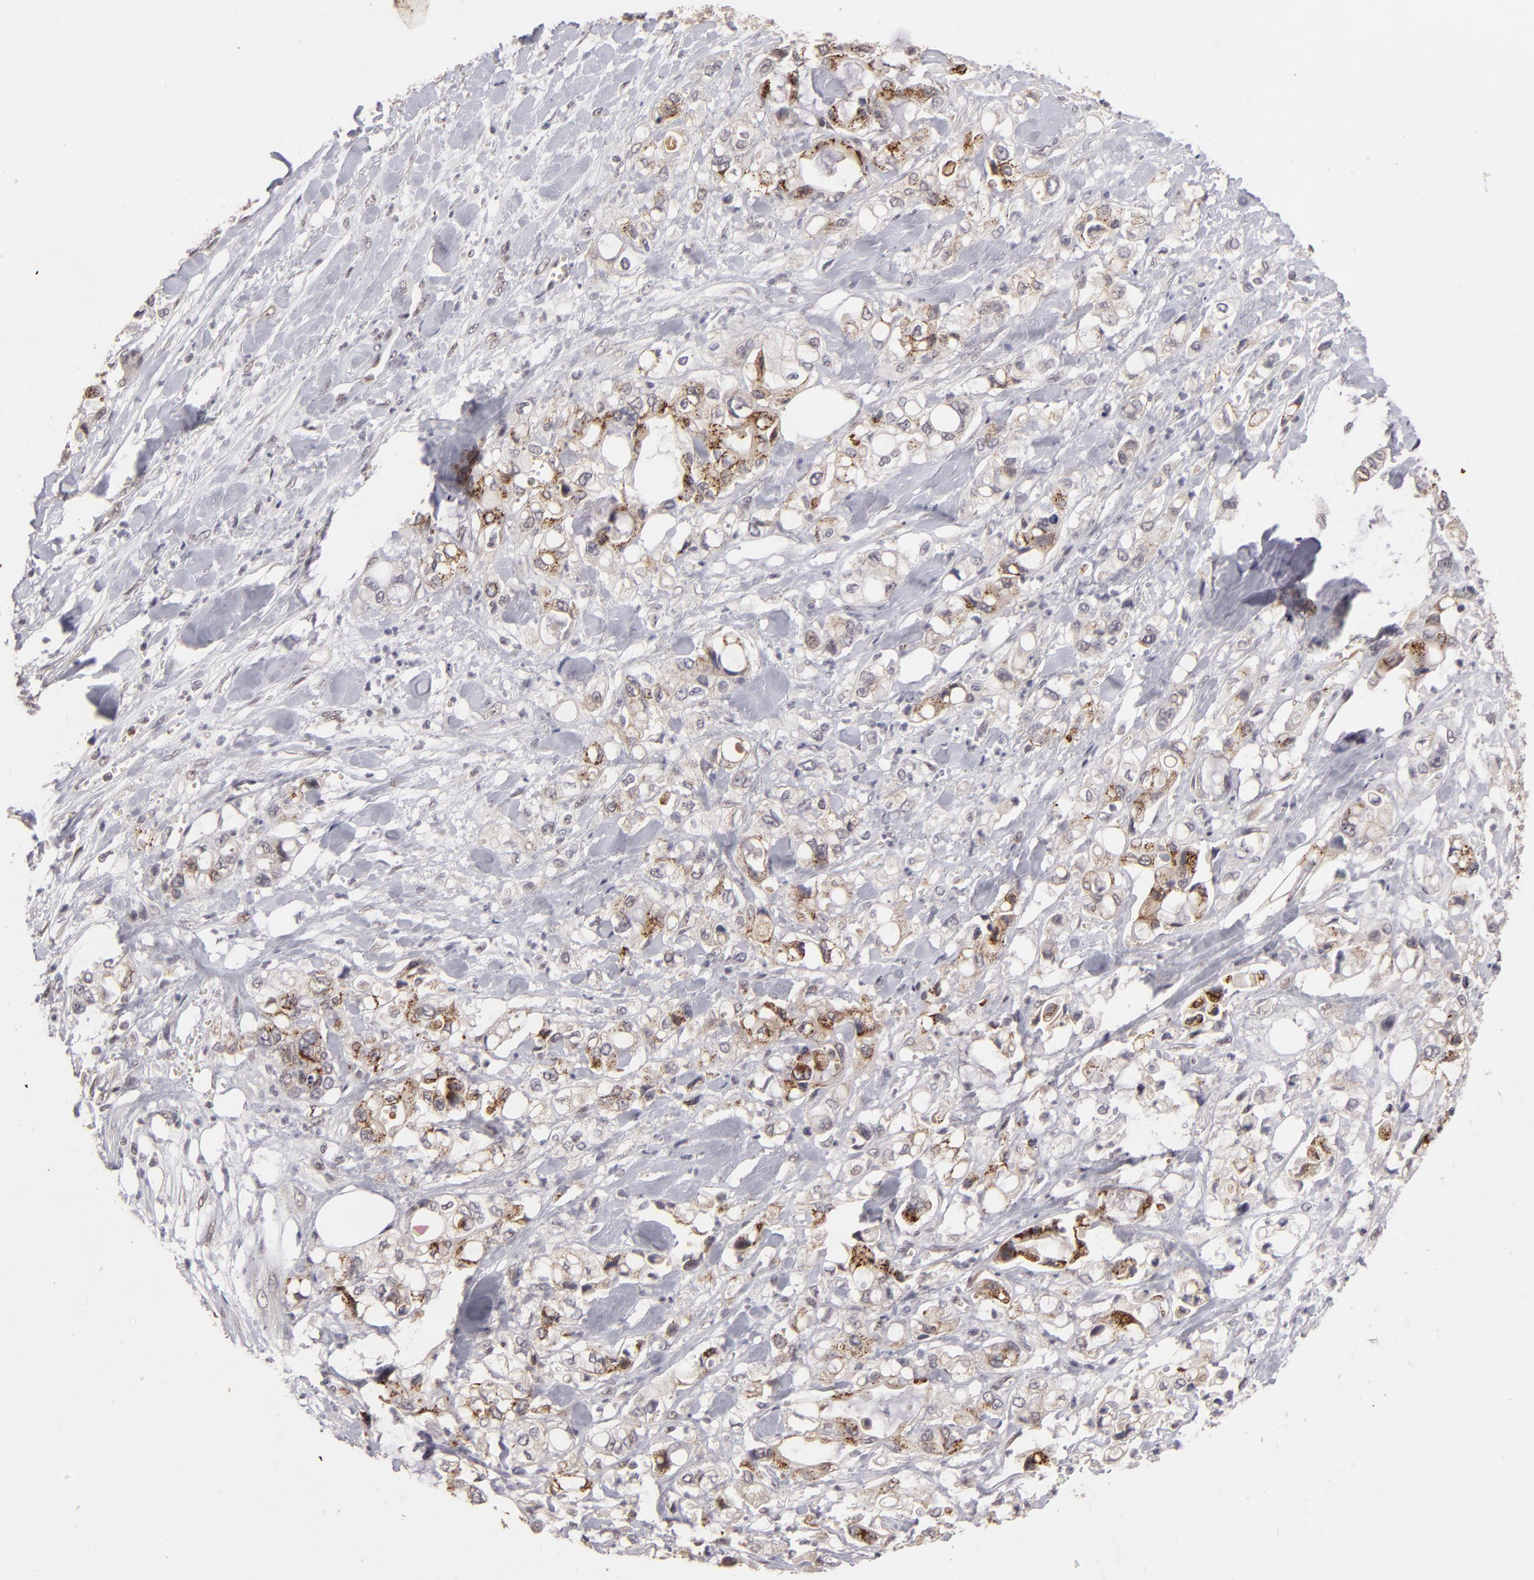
{"staining": {"intensity": "weak", "quantity": "<25%", "location": "cytoplasmic/membranous"}, "tissue": "pancreatic cancer", "cell_type": "Tumor cells", "image_type": "cancer", "snomed": [{"axis": "morphology", "description": "Adenocarcinoma, NOS"}, {"axis": "topography", "description": "Pancreas"}], "caption": "A histopathology image of pancreatic adenocarcinoma stained for a protein reveals no brown staining in tumor cells.", "gene": "DFFA", "patient": {"sex": "male", "age": 70}}